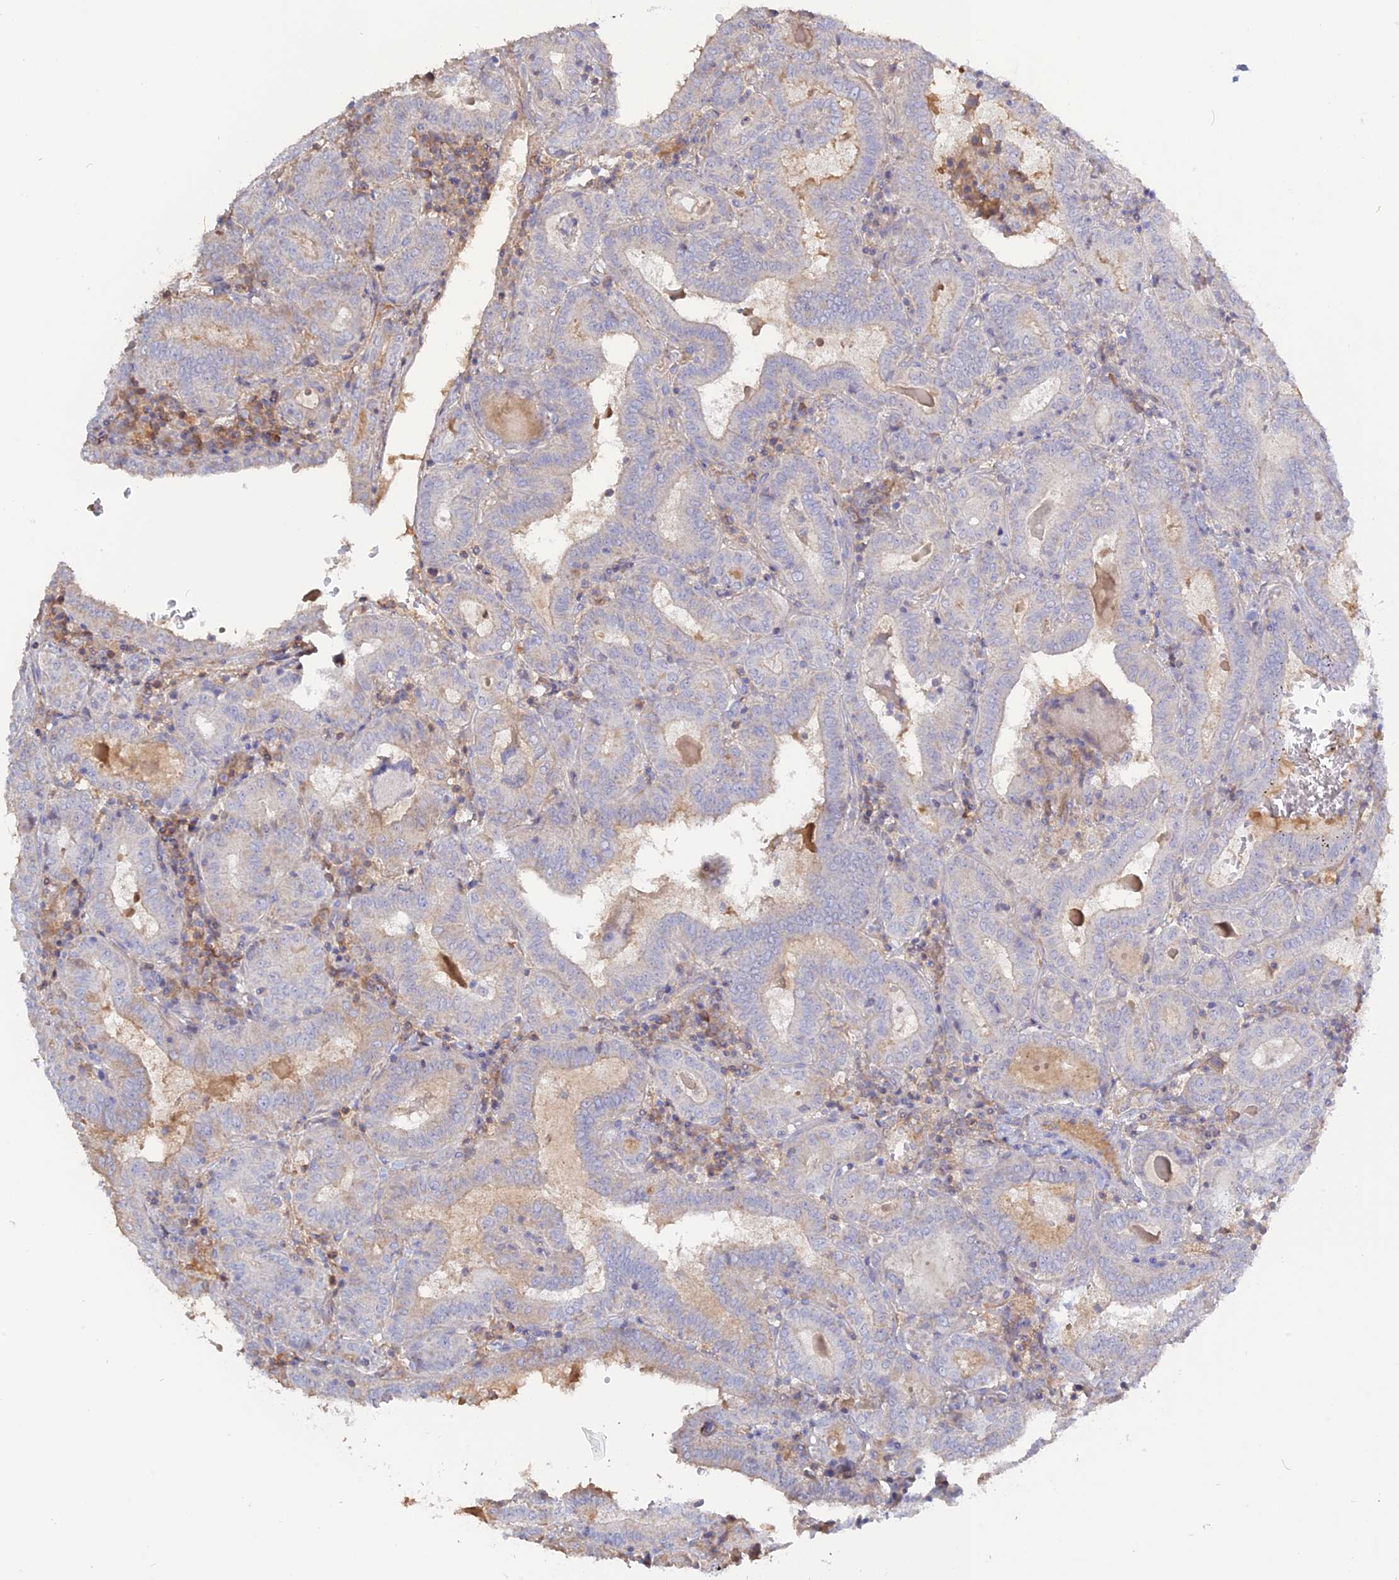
{"staining": {"intensity": "negative", "quantity": "none", "location": "none"}, "tissue": "thyroid cancer", "cell_type": "Tumor cells", "image_type": "cancer", "snomed": [{"axis": "morphology", "description": "Papillary adenocarcinoma, NOS"}, {"axis": "topography", "description": "Thyroid gland"}], "caption": "The photomicrograph exhibits no staining of tumor cells in thyroid cancer.", "gene": "ADGRA1", "patient": {"sex": "female", "age": 72}}